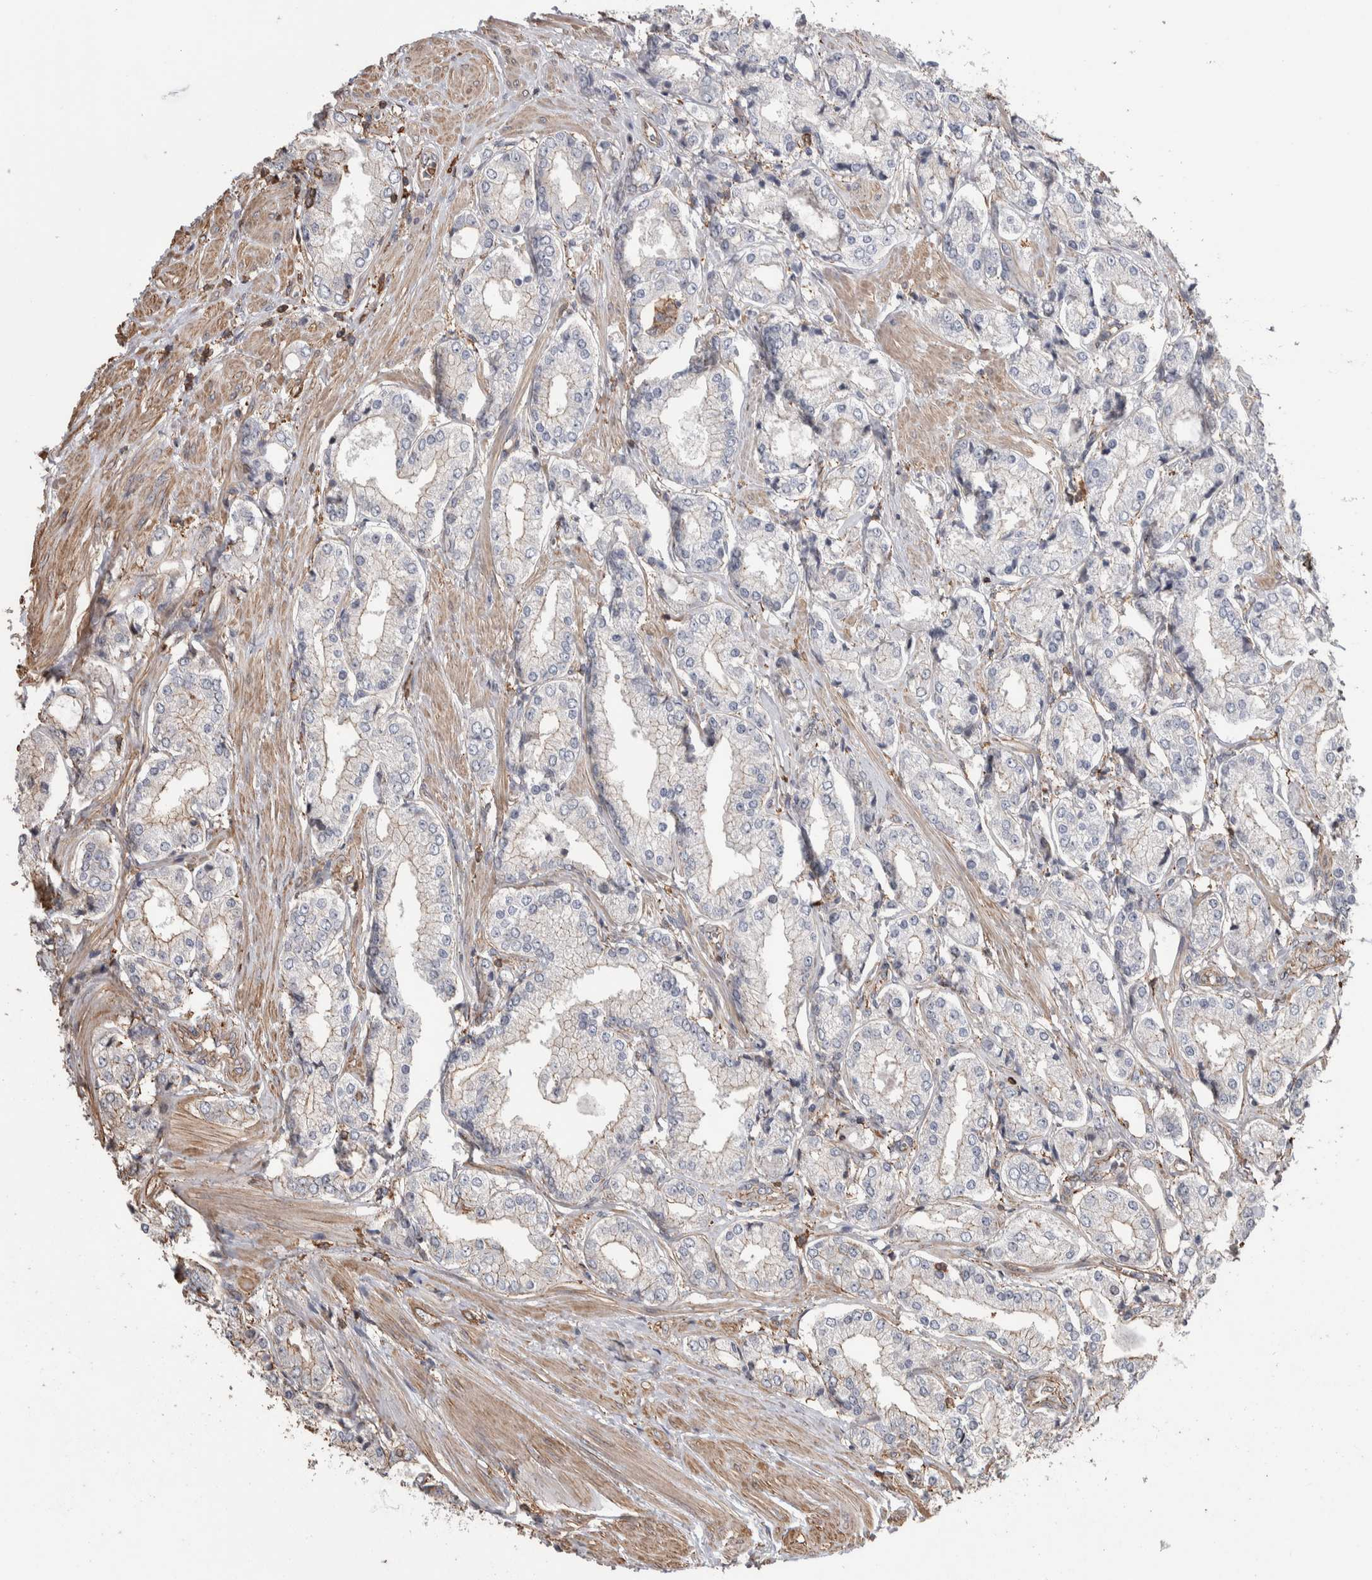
{"staining": {"intensity": "weak", "quantity": "25%-75%", "location": "cytoplasmic/membranous"}, "tissue": "prostate cancer", "cell_type": "Tumor cells", "image_type": "cancer", "snomed": [{"axis": "morphology", "description": "Adenocarcinoma, Low grade"}, {"axis": "topography", "description": "Prostate"}], "caption": "IHC micrograph of prostate cancer stained for a protein (brown), which displays low levels of weak cytoplasmic/membranous expression in approximately 25%-75% of tumor cells.", "gene": "ENPP2", "patient": {"sex": "male", "age": 62}}